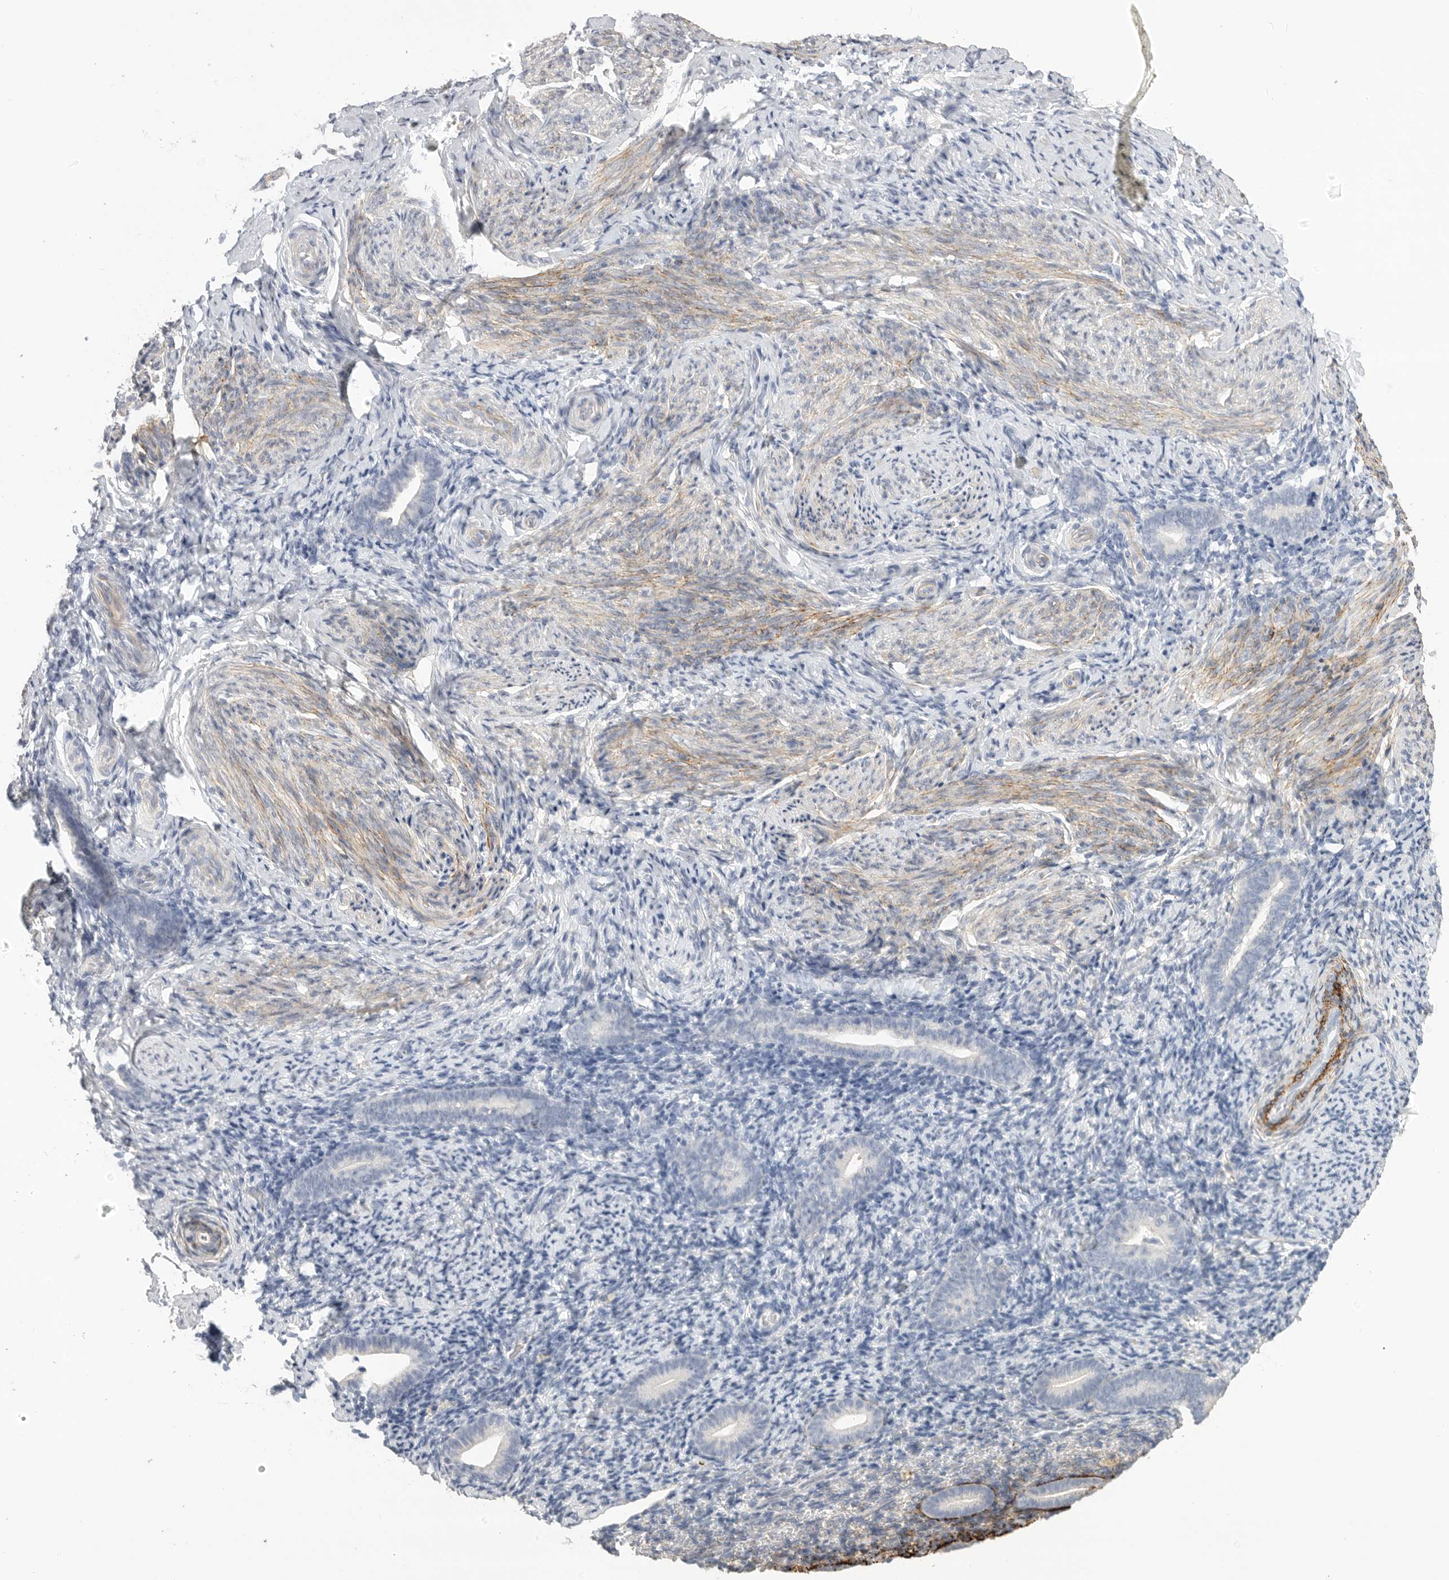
{"staining": {"intensity": "negative", "quantity": "none", "location": "none"}, "tissue": "endometrium", "cell_type": "Cells in endometrial stroma", "image_type": "normal", "snomed": [{"axis": "morphology", "description": "Normal tissue, NOS"}, {"axis": "topography", "description": "Endometrium"}], "caption": "Immunohistochemistry photomicrograph of benign endometrium: human endometrium stained with DAB demonstrates no significant protein staining in cells in endometrial stroma.", "gene": "FBN2", "patient": {"sex": "female", "age": 51}}